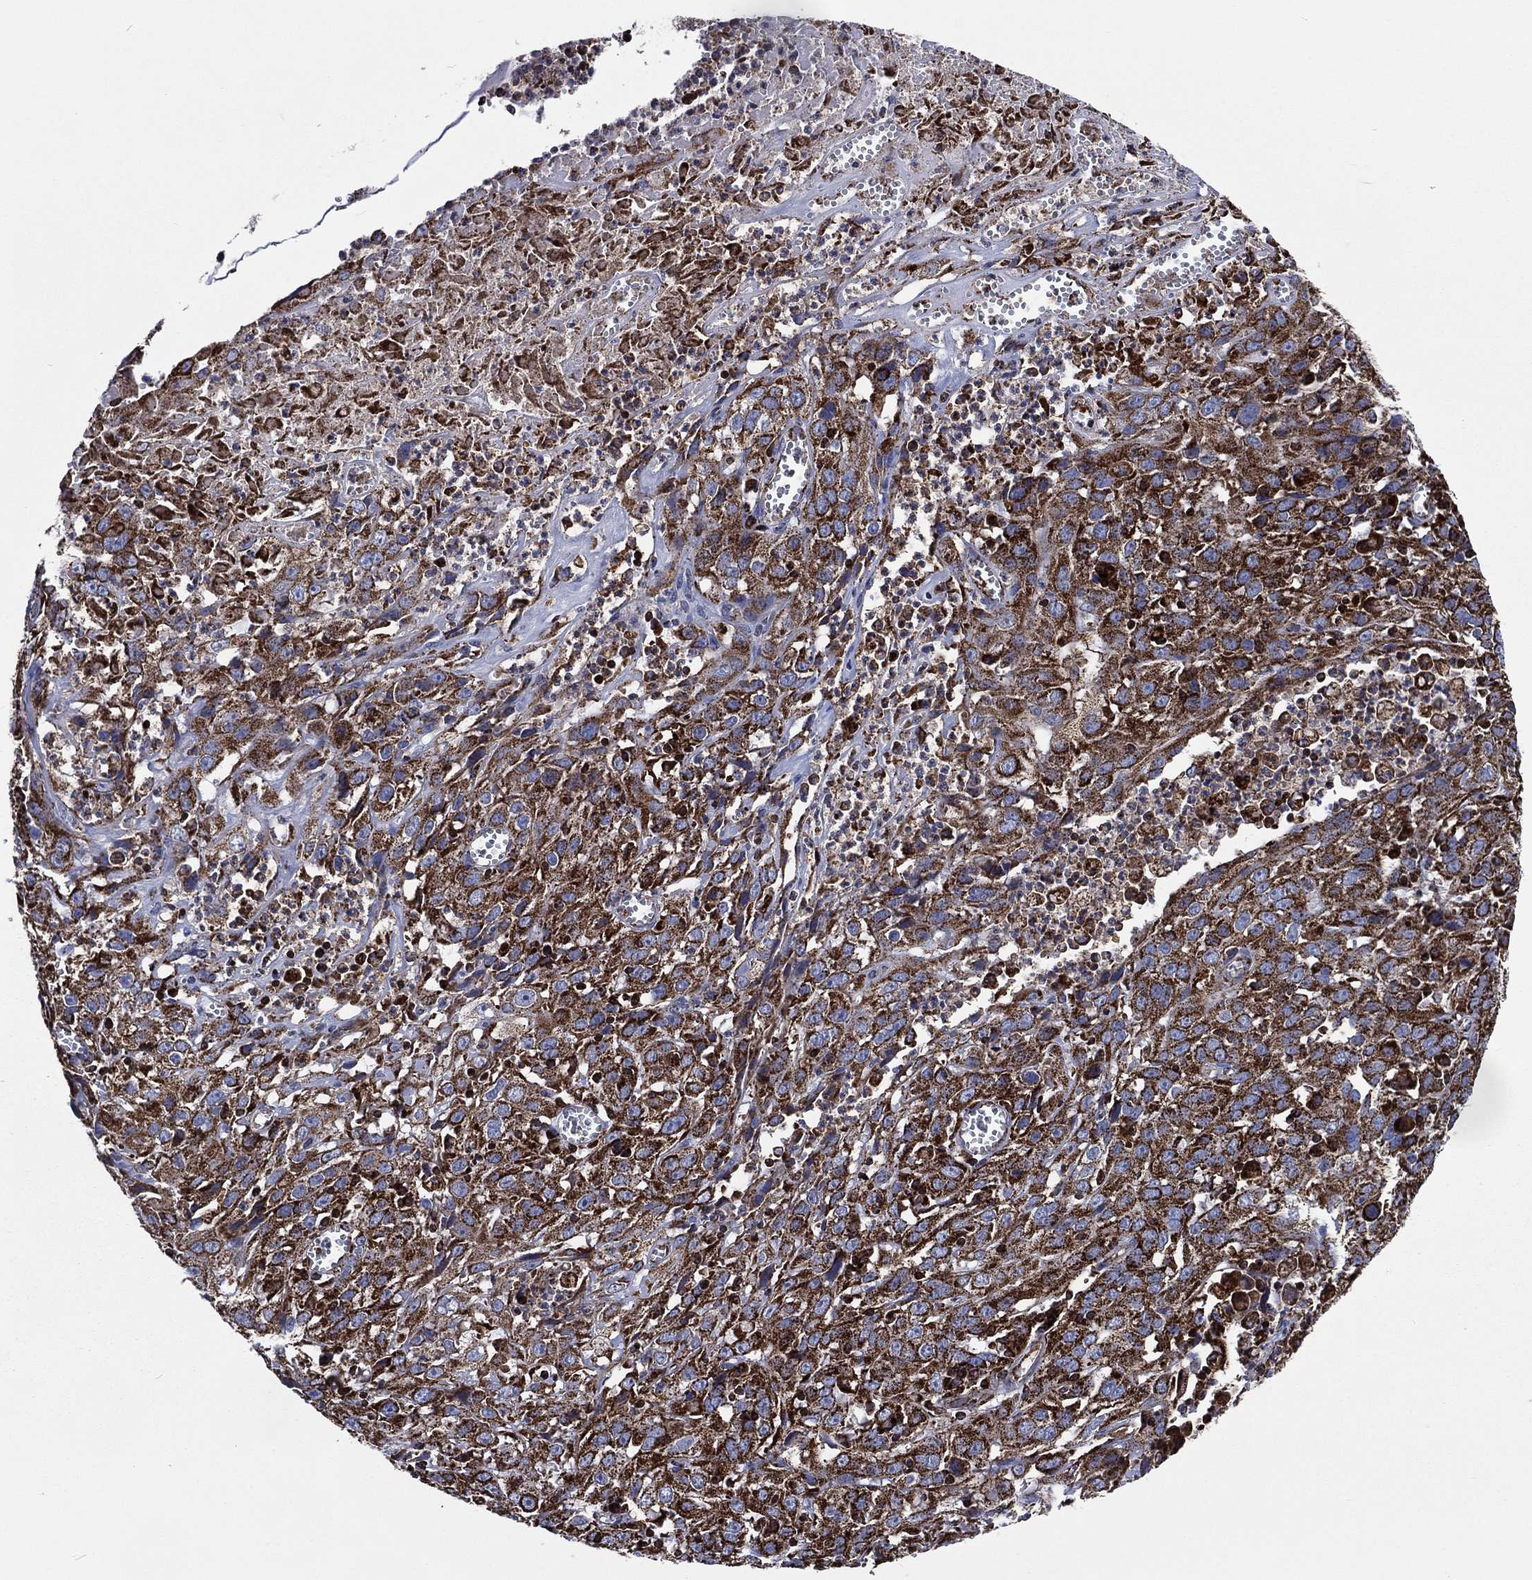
{"staining": {"intensity": "strong", "quantity": ">75%", "location": "cytoplasmic/membranous"}, "tissue": "cervical cancer", "cell_type": "Tumor cells", "image_type": "cancer", "snomed": [{"axis": "morphology", "description": "Squamous cell carcinoma, NOS"}, {"axis": "topography", "description": "Cervix"}], "caption": "Strong cytoplasmic/membranous protein expression is present in about >75% of tumor cells in cervical squamous cell carcinoma. The staining was performed using DAB, with brown indicating positive protein expression. Nuclei are stained blue with hematoxylin.", "gene": "ANKRD37", "patient": {"sex": "female", "age": 32}}